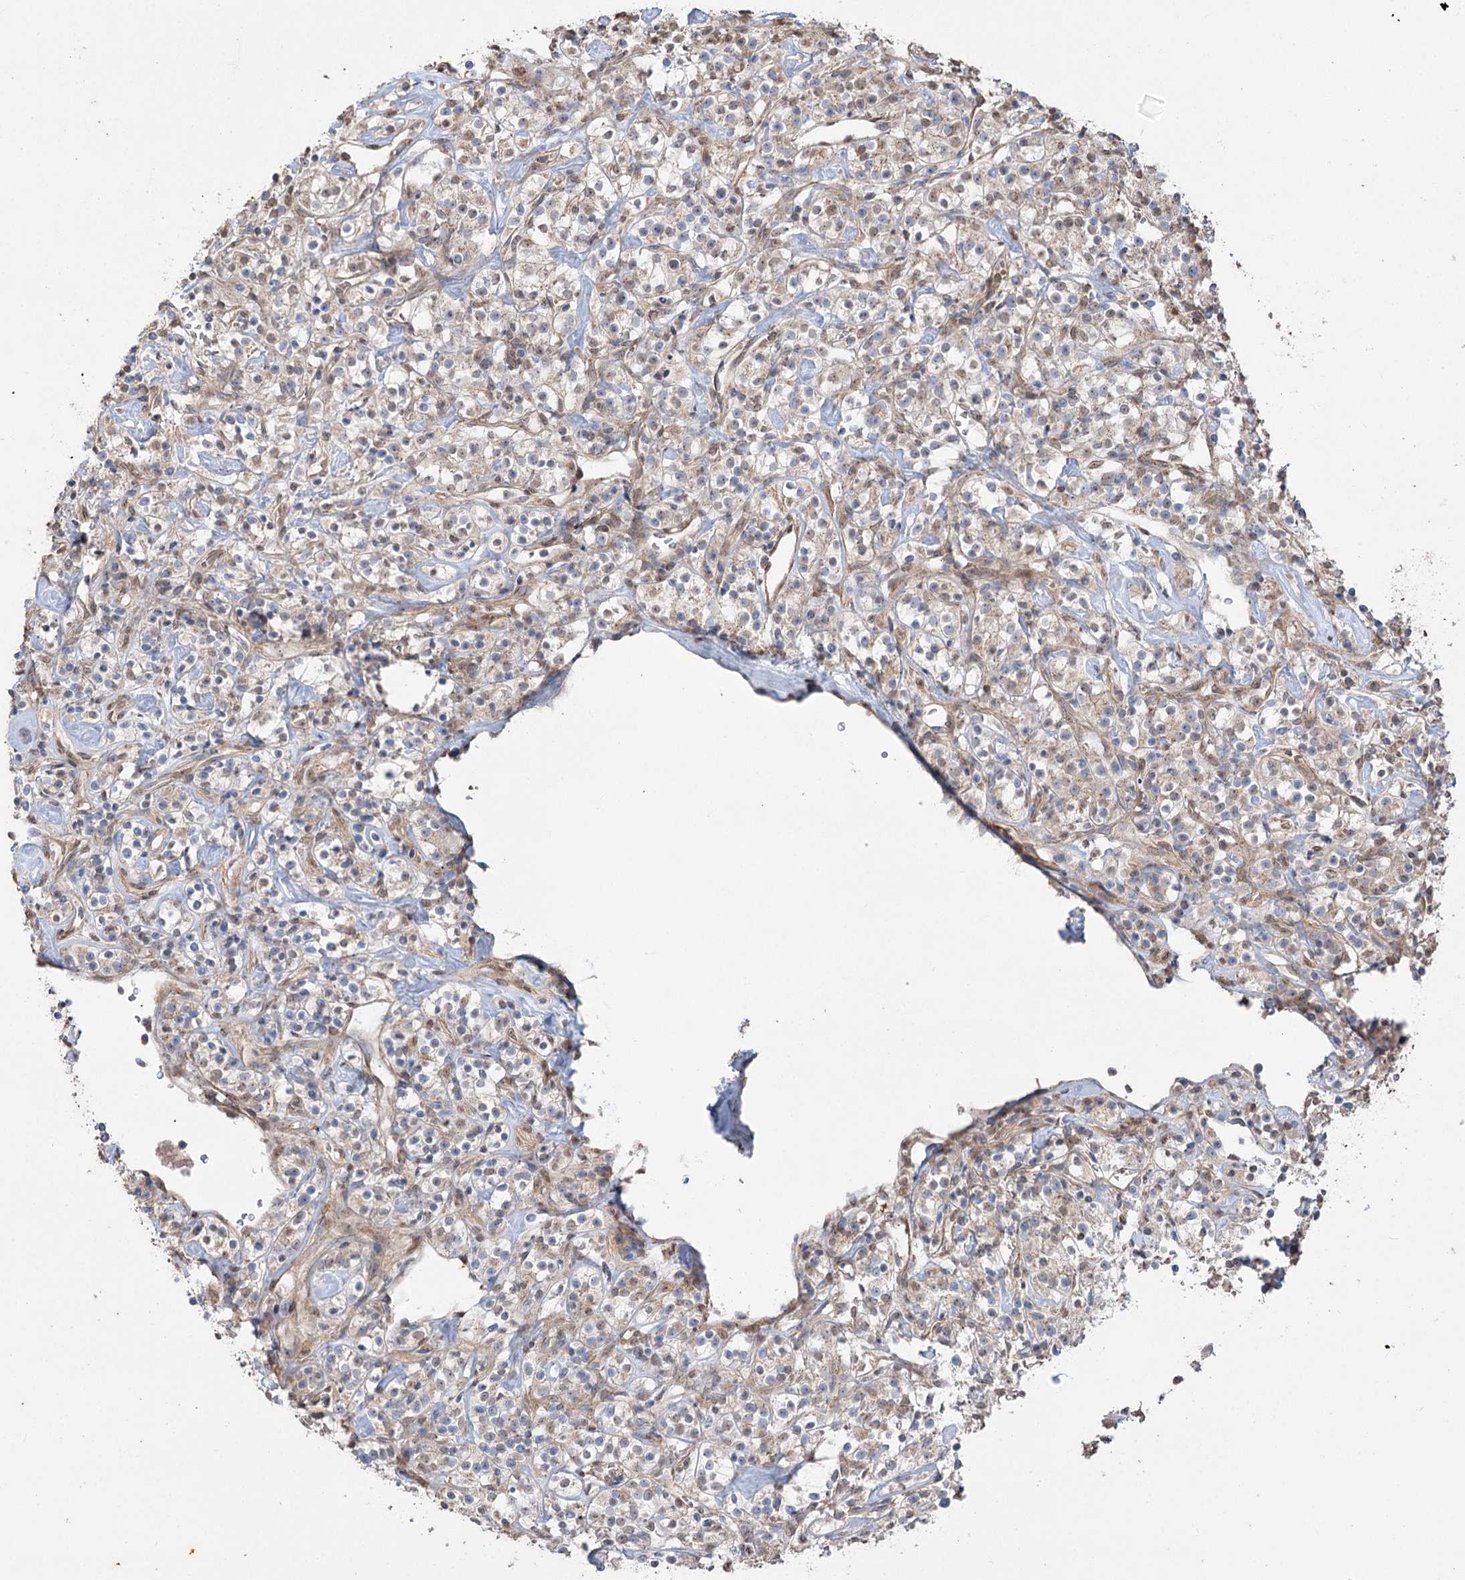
{"staining": {"intensity": "weak", "quantity": "25%-75%", "location": "cytoplasmic/membranous"}, "tissue": "renal cancer", "cell_type": "Tumor cells", "image_type": "cancer", "snomed": [{"axis": "morphology", "description": "Adenocarcinoma, NOS"}, {"axis": "topography", "description": "Kidney"}], "caption": "A histopathology image of renal cancer (adenocarcinoma) stained for a protein exhibits weak cytoplasmic/membranous brown staining in tumor cells.", "gene": "ZSCAN23", "patient": {"sex": "male", "age": 77}}